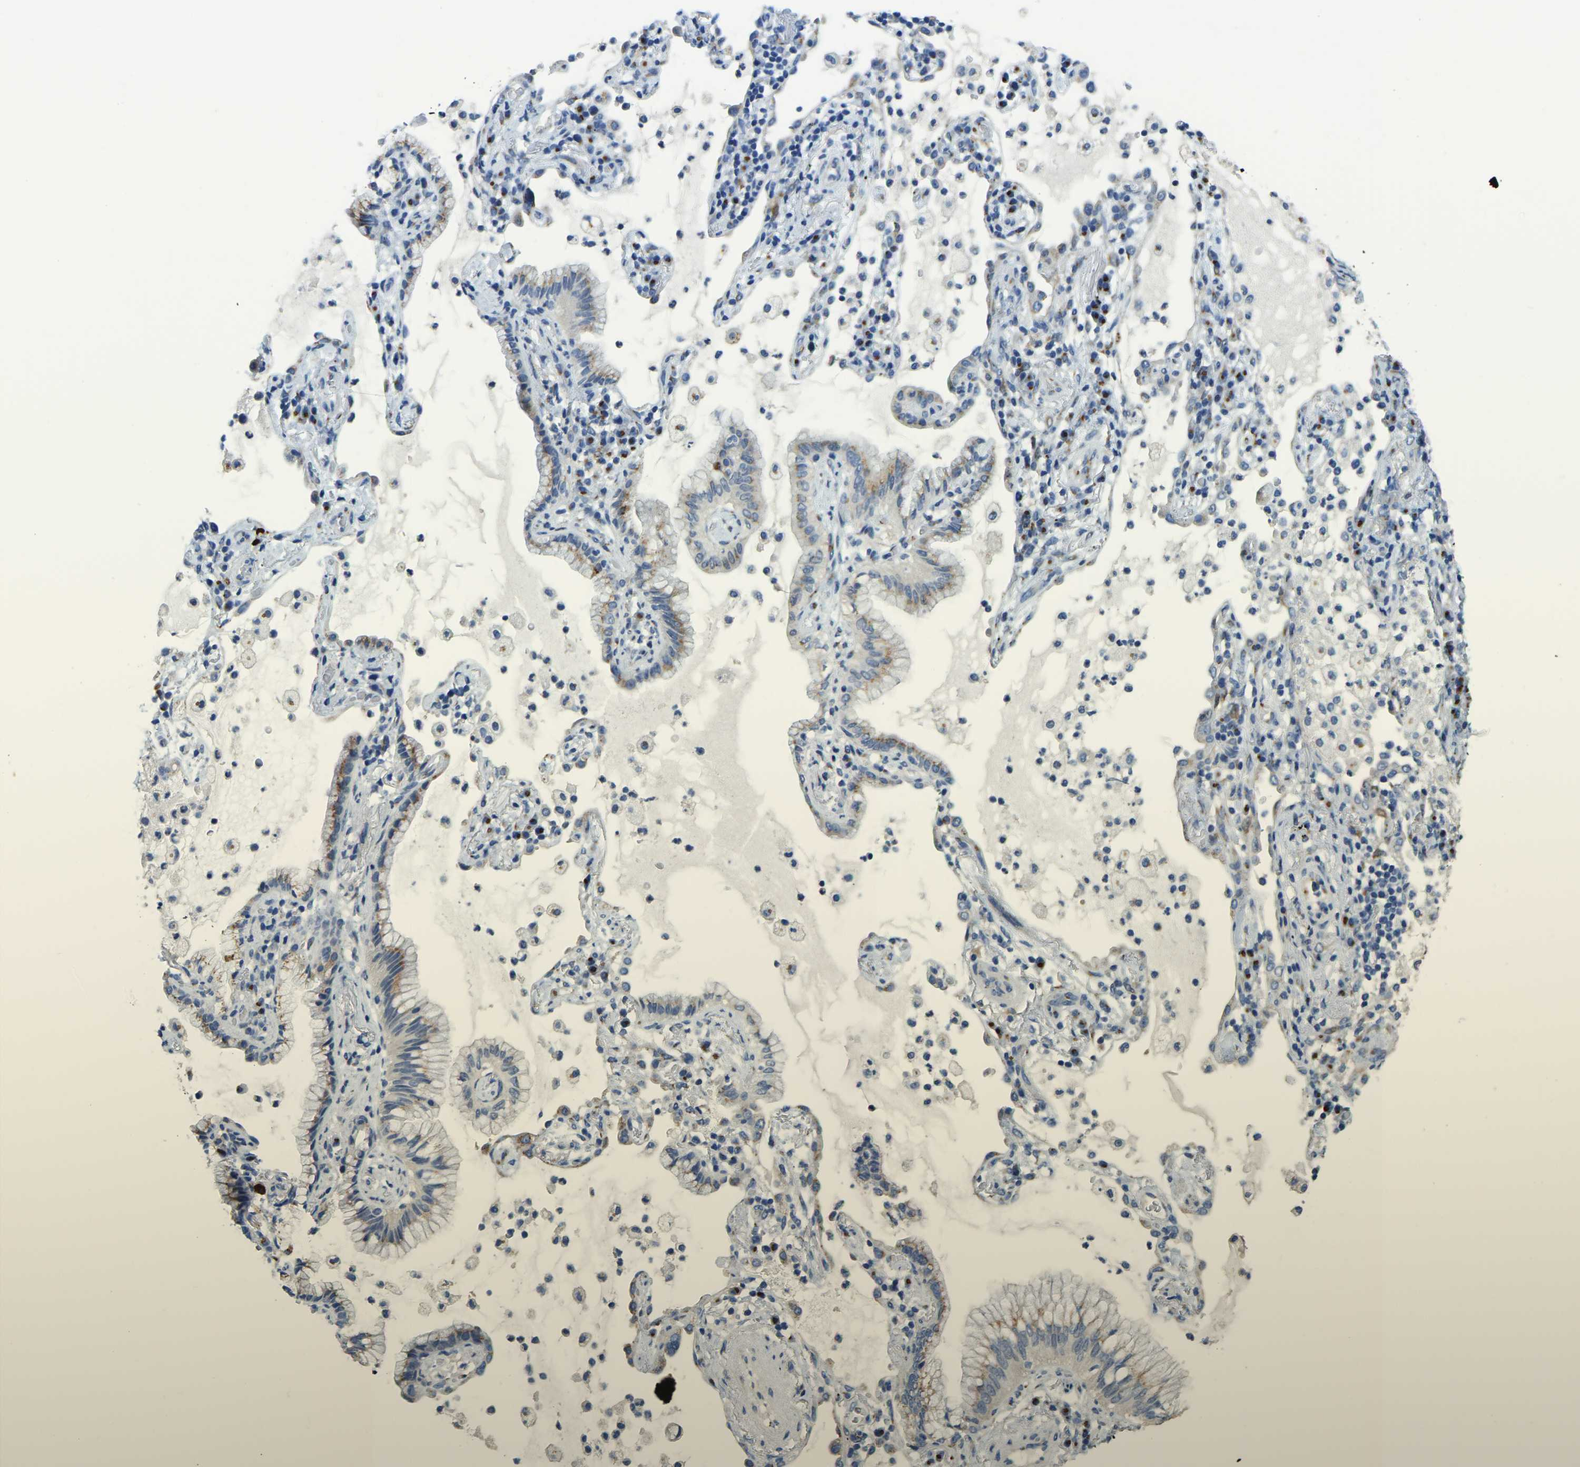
{"staining": {"intensity": "moderate", "quantity": "25%-75%", "location": "cytoplasmic/membranous"}, "tissue": "lung cancer", "cell_type": "Tumor cells", "image_type": "cancer", "snomed": [{"axis": "morphology", "description": "Adenocarcinoma, NOS"}, {"axis": "topography", "description": "Lung"}], "caption": "Immunohistochemistry histopathology image of lung adenocarcinoma stained for a protein (brown), which reveals medium levels of moderate cytoplasmic/membranous expression in about 25%-75% of tumor cells.", "gene": "FAM174A", "patient": {"sex": "female", "age": 70}}